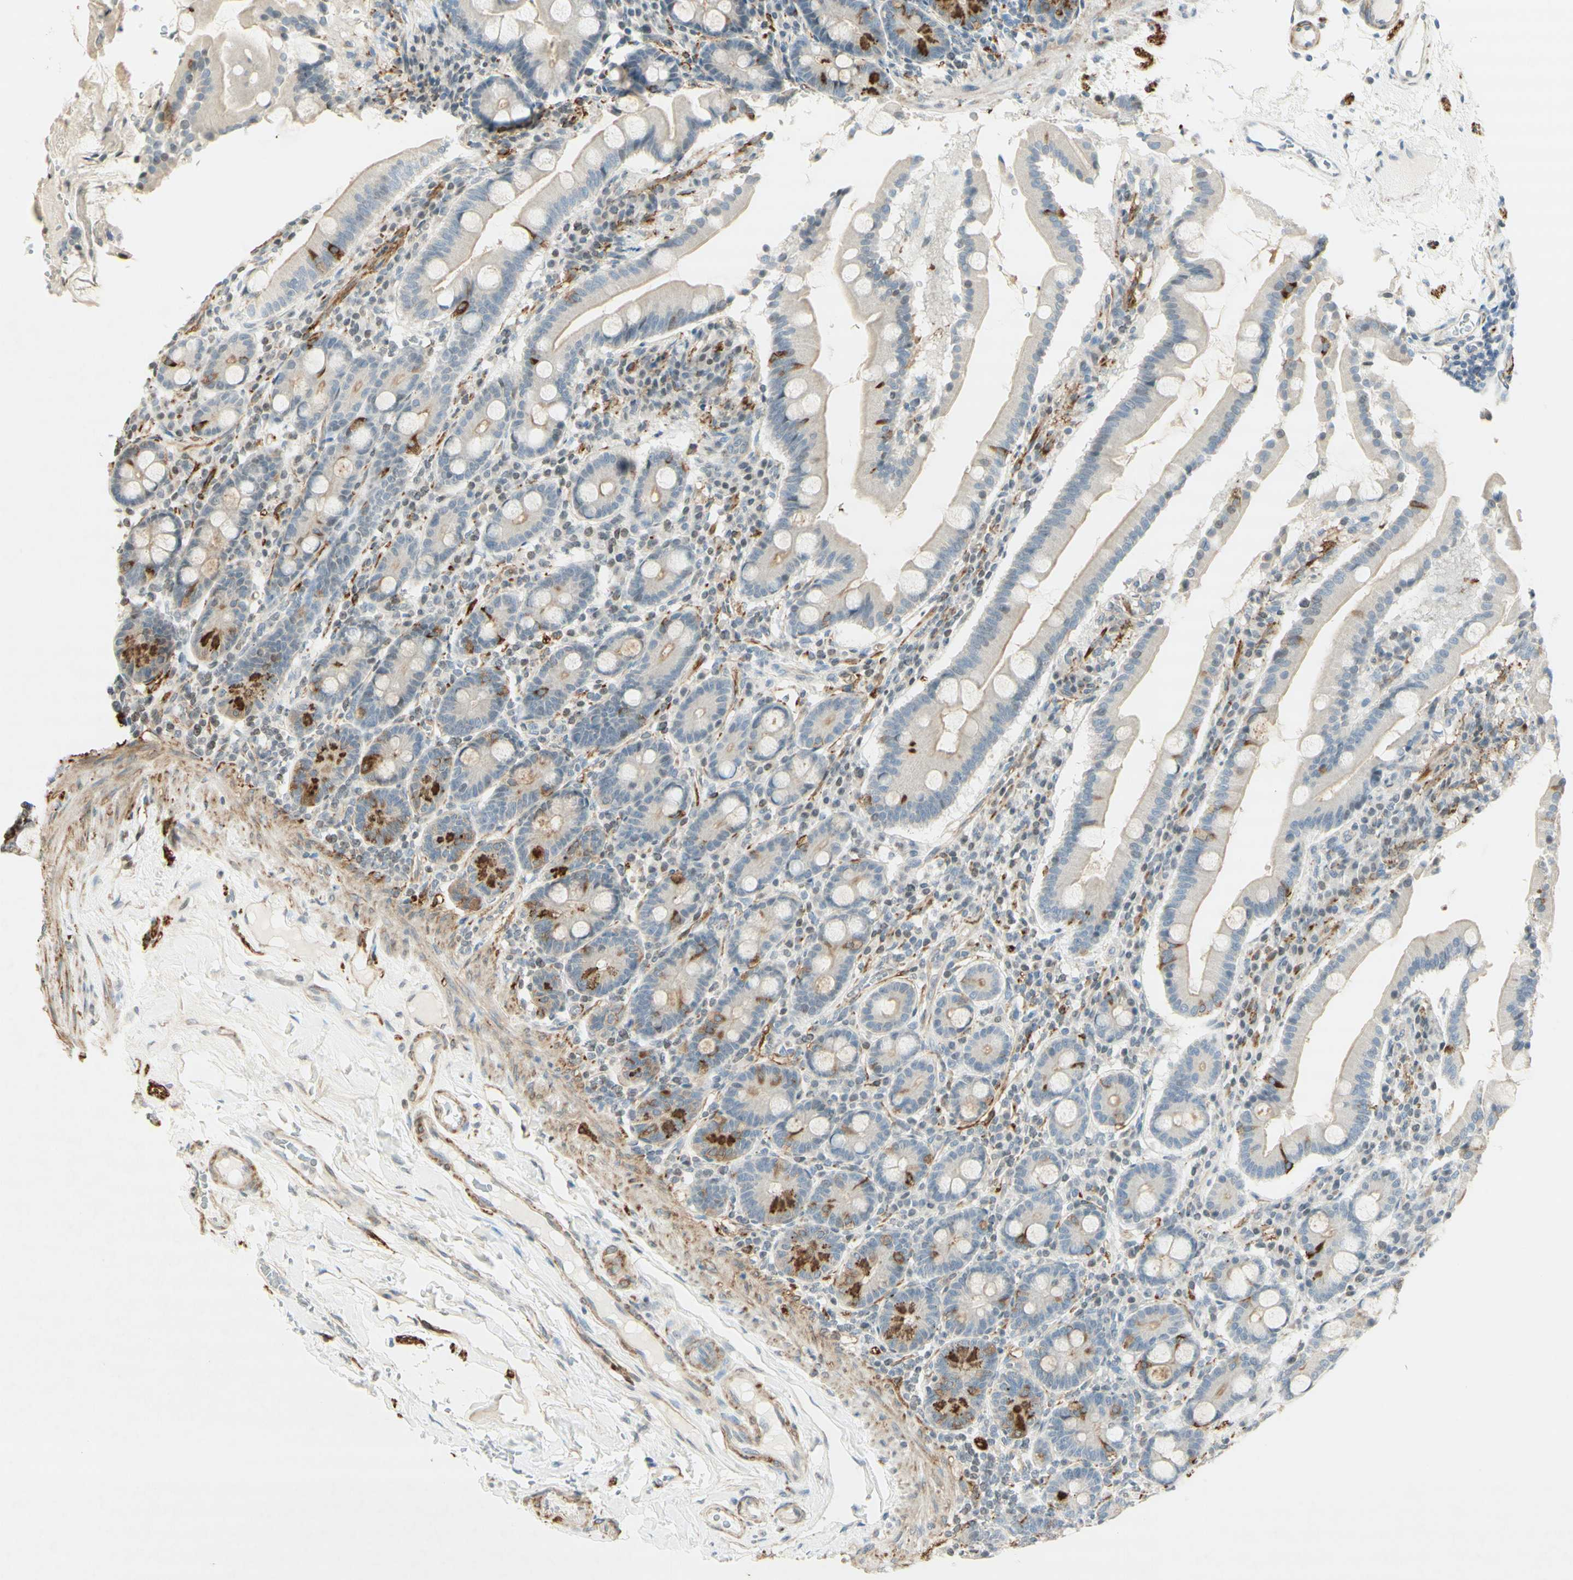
{"staining": {"intensity": "strong", "quantity": "<25%", "location": "cytoplasmic/membranous"}, "tissue": "duodenum", "cell_type": "Glandular cells", "image_type": "normal", "snomed": [{"axis": "morphology", "description": "Normal tissue, NOS"}, {"axis": "topography", "description": "Duodenum"}], "caption": "Protein staining displays strong cytoplasmic/membranous staining in approximately <25% of glandular cells in benign duodenum. (brown staining indicates protein expression, while blue staining denotes nuclei).", "gene": "MAP1B", "patient": {"sex": "male", "age": 50}}